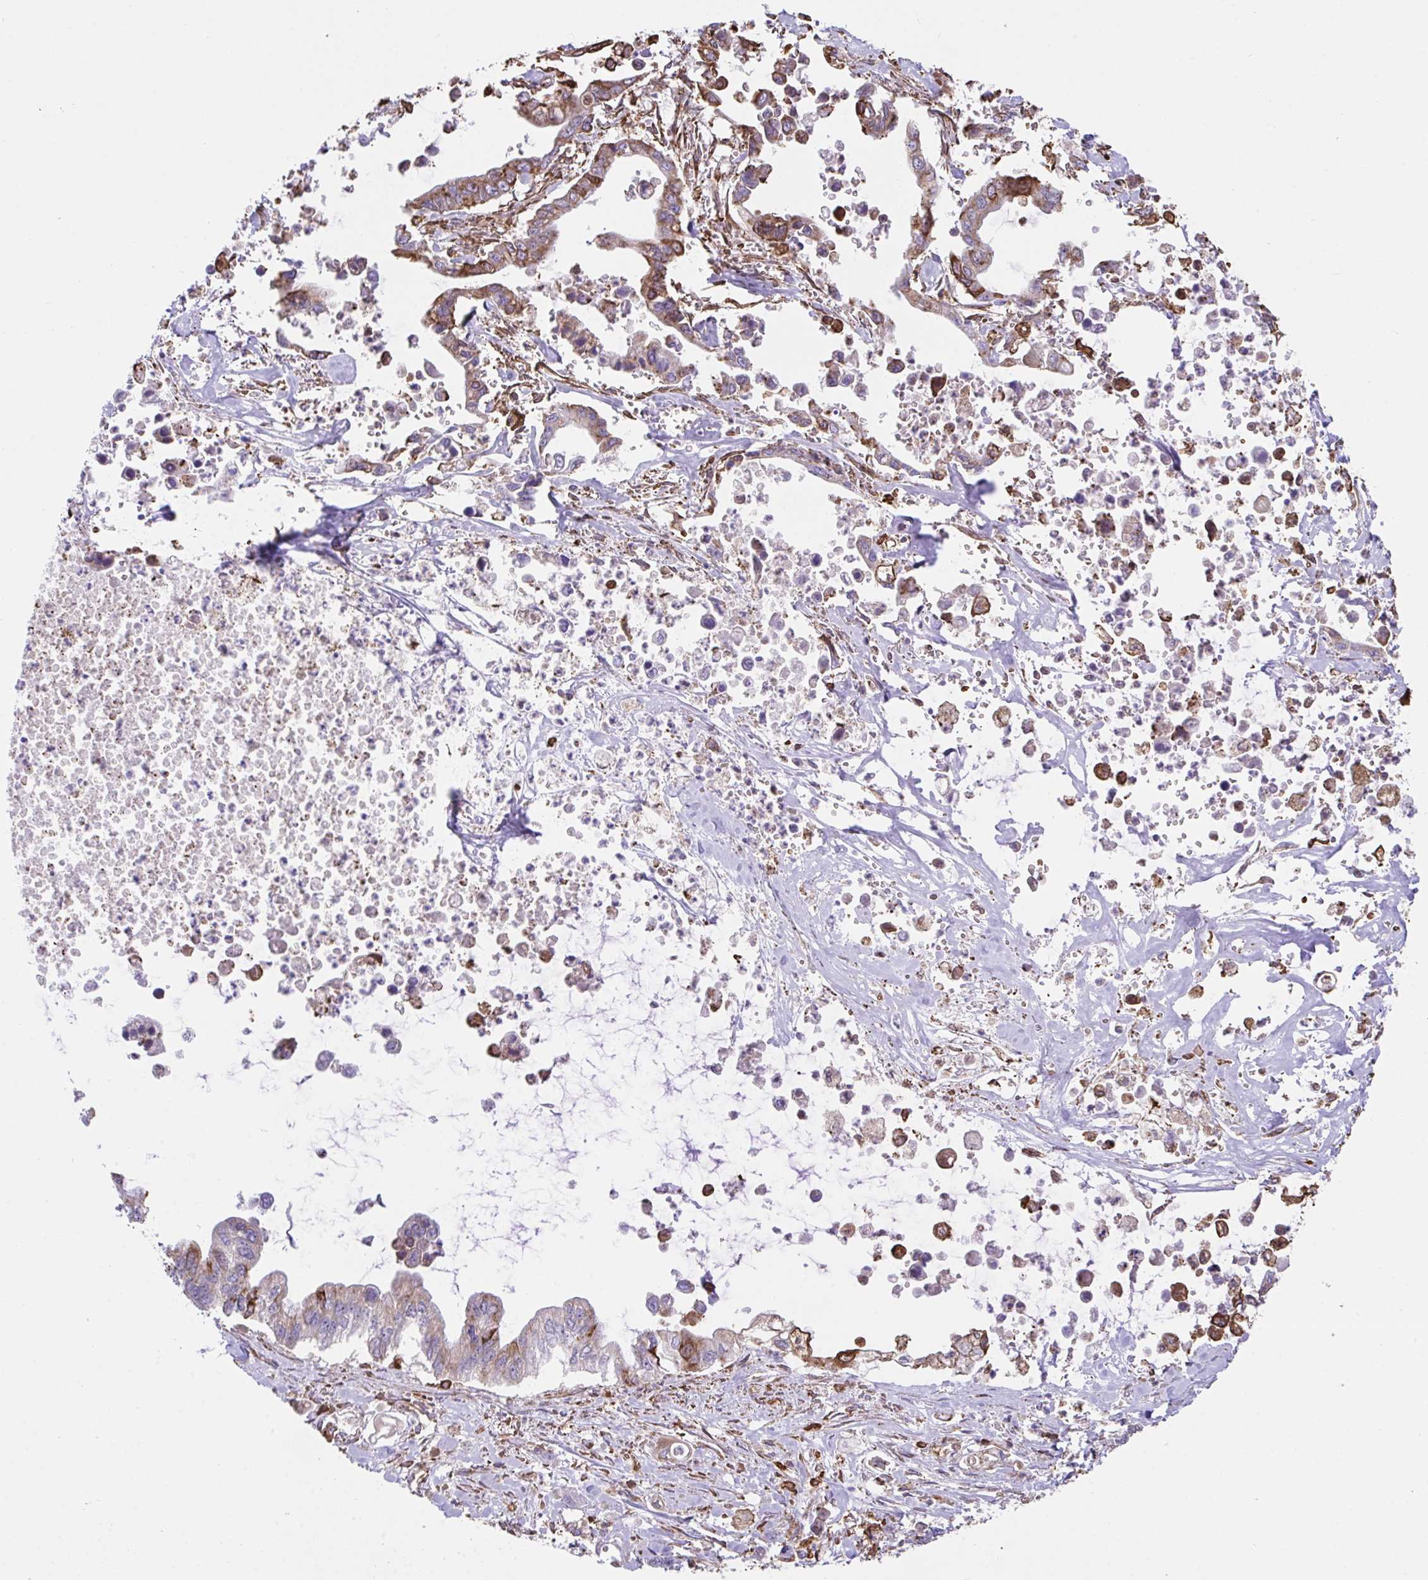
{"staining": {"intensity": "moderate", "quantity": ">75%", "location": "cytoplasmic/membranous"}, "tissue": "pancreatic cancer", "cell_type": "Tumor cells", "image_type": "cancer", "snomed": [{"axis": "morphology", "description": "Adenocarcinoma, NOS"}, {"axis": "topography", "description": "Pancreas"}], "caption": "About >75% of tumor cells in pancreatic cancer (adenocarcinoma) reveal moderate cytoplasmic/membranous protein staining as visualized by brown immunohistochemical staining.", "gene": "PPIH", "patient": {"sex": "male", "age": 61}}